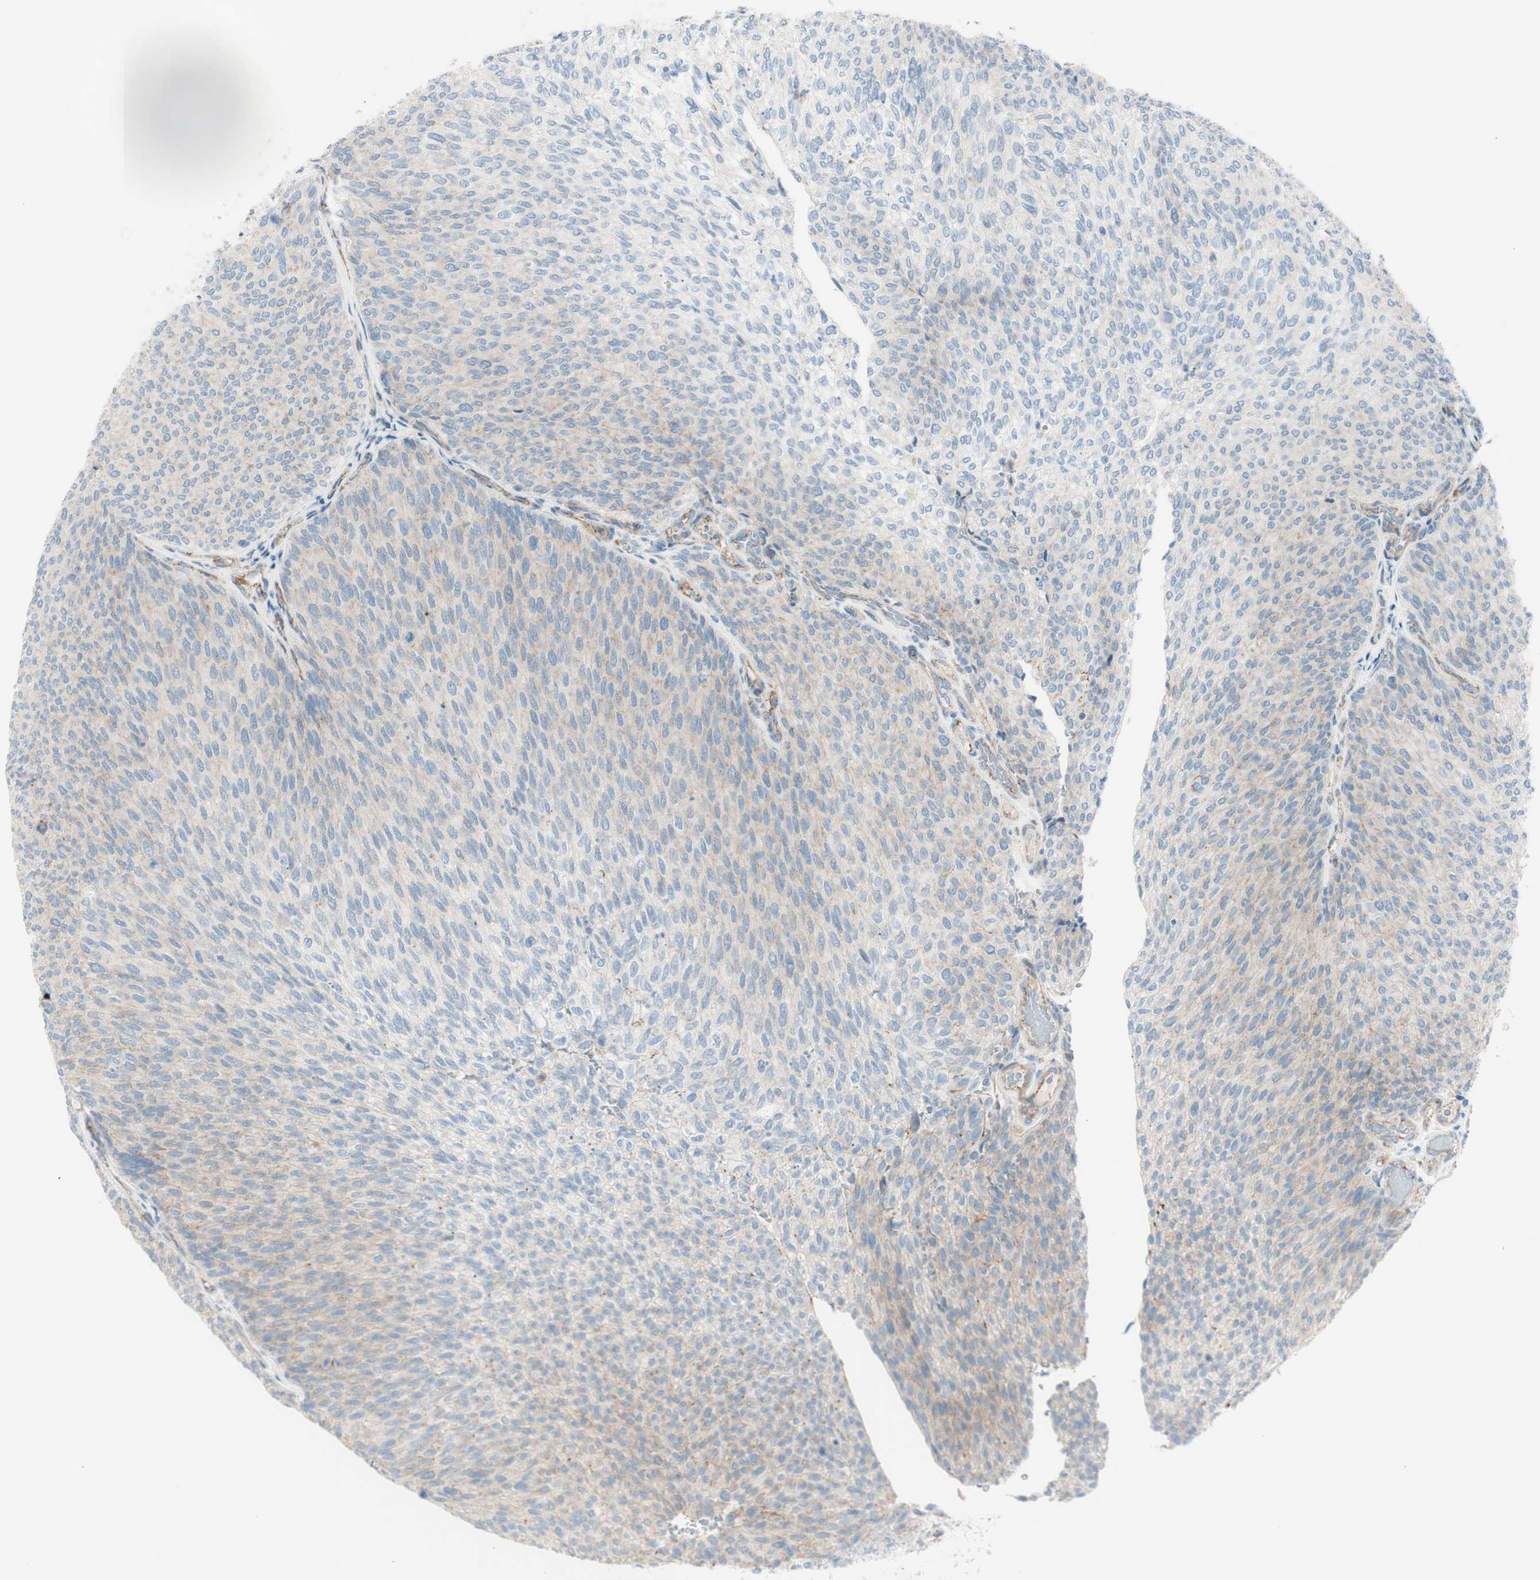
{"staining": {"intensity": "weak", "quantity": "<25%", "location": "cytoplasmic/membranous"}, "tissue": "urothelial cancer", "cell_type": "Tumor cells", "image_type": "cancer", "snomed": [{"axis": "morphology", "description": "Urothelial carcinoma, Low grade"}, {"axis": "topography", "description": "Urinary bladder"}], "caption": "Immunohistochemistry photomicrograph of human urothelial cancer stained for a protein (brown), which displays no staining in tumor cells.", "gene": "TJP1", "patient": {"sex": "female", "age": 79}}